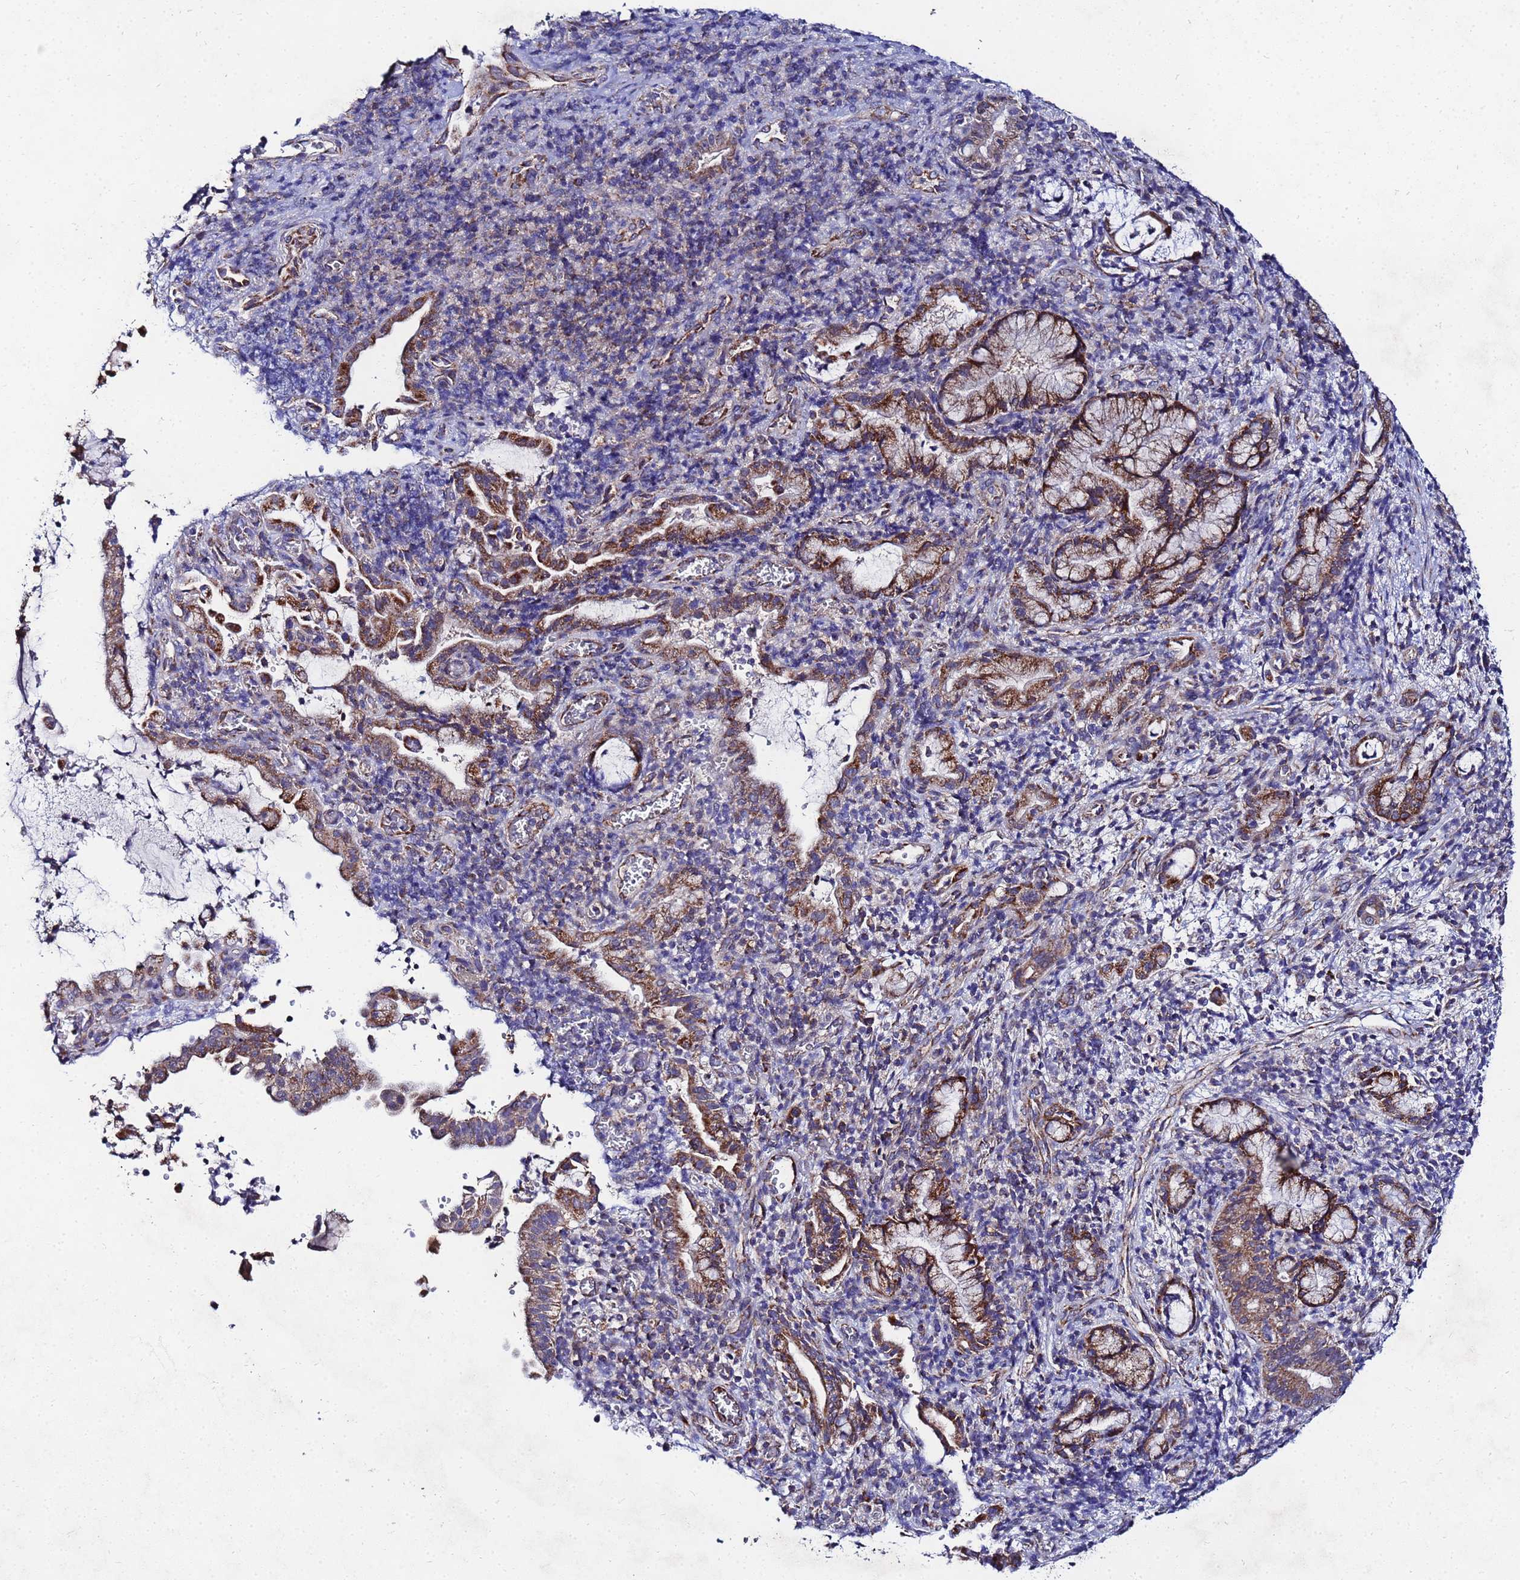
{"staining": {"intensity": "strong", "quantity": ">75%", "location": "cytoplasmic/membranous"}, "tissue": "pancreatic cancer", "cell_type": "Tumor cells", "image_type": "cancer", "snomed": [{"axis": "morphology", "description": "Normal tissue, NOS"}, {"axis": "morphology", "description": "Adenocarcinoma, NOS"}, {"axis": "topography", "description": "Pancreas"}], "caption": "Pancreatic adenocarcinoma was stained to show a protein in brown. There is high levels of strong cytoplasmic/membranous expression in about >75% of tumor cells. (DAB (3,3'-diaminobenzidine) = brown stain, brightfield microscopy at high magnification).", "gene": "FAHD2A", "patient": {"sex": "female", "age": 55}}